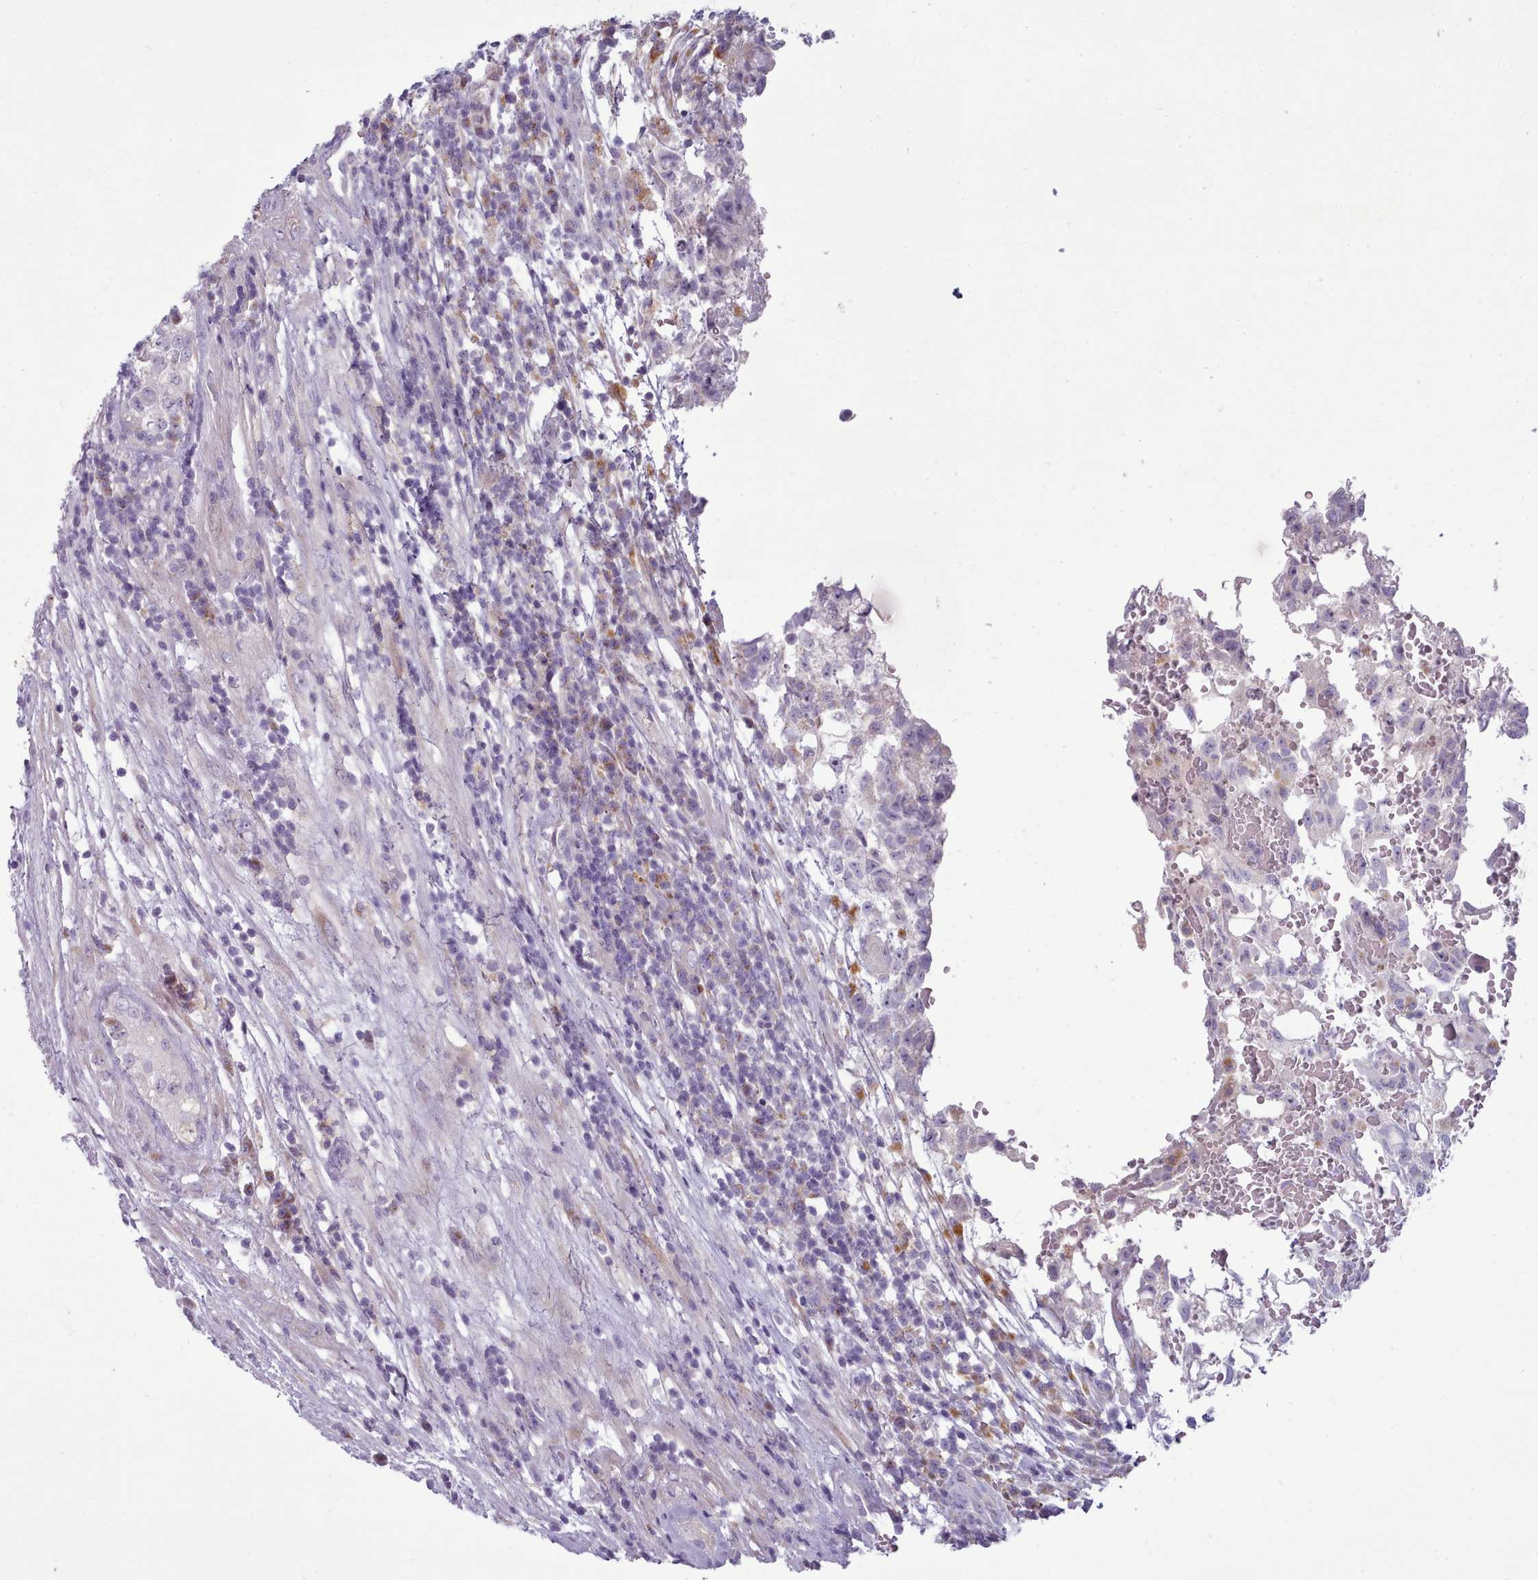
{"staining": {"intensity": "negative", "quantity": "none", "location": "none"}, "tissue": "testis cancer", "cell_type": "Tumor cells", "image_type": "cancer", "snomed": [{"axis": "morphology", "description": "Normal tissue, NOS"}, {"axis": "morphology", "description": "Carcinoma, Embryonal, NOS"}, {"axis": "topography", "description": "Testis"}], "caption": "High power microscopy photomicrograph of an immunohistochemistry micrograph of embryonal carcinoma (testis), revealing no significant staining in tumor cells.", "gene": "MYRFL", "patient": {"sex": "male", "age": 32}}